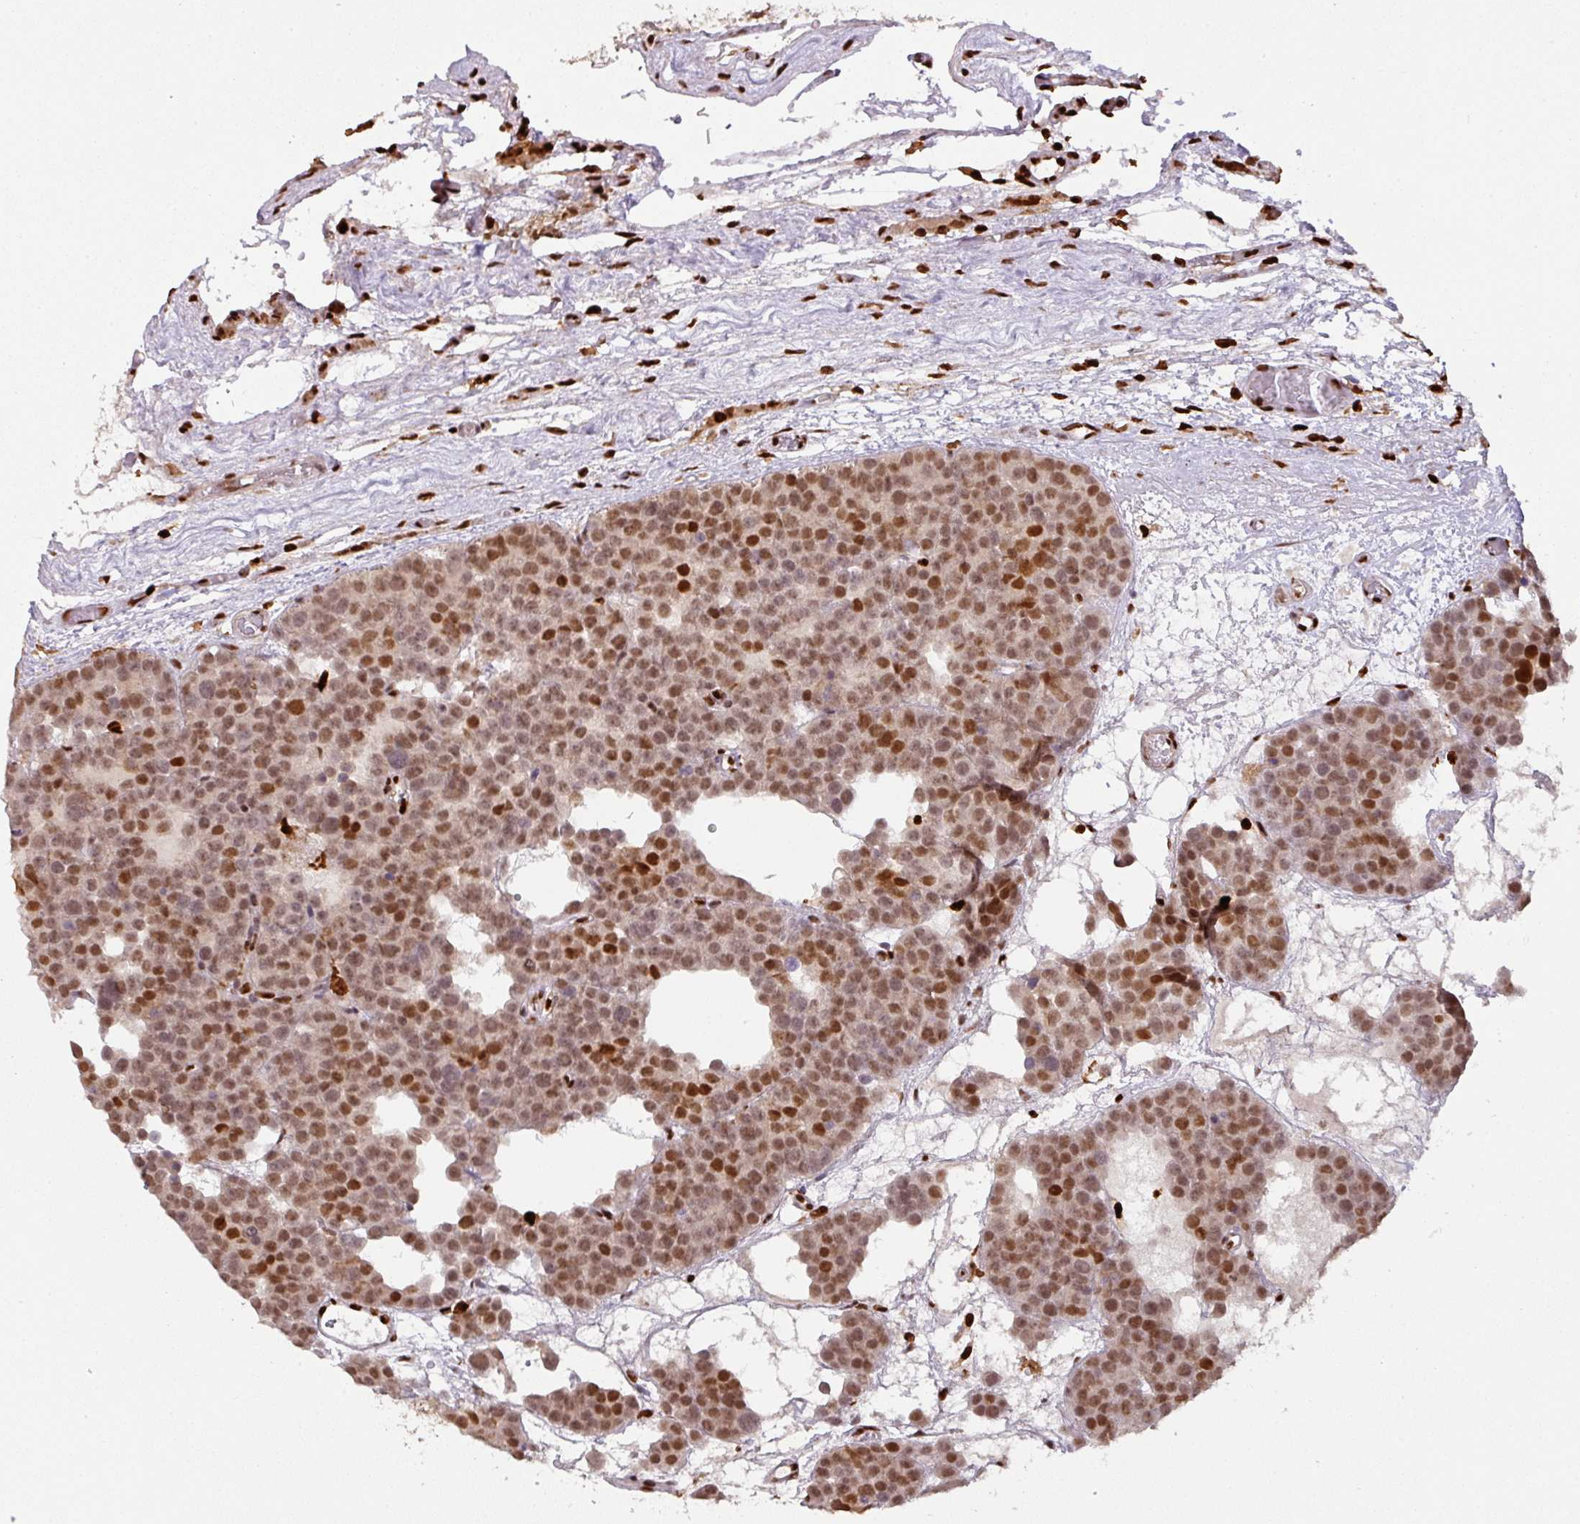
{"staining": {"intensity": "moderate", "quantity": ">75%", "location": "nuclear"}, "tissue": "testis cancer", "cell_type": "Tumor cells", "image_type": "cancer", "snomed": [{"axis": "morphology", "description": "Seminoma, NOS"}, {"axis": "topography", "description": "Testis"}], "caption": "Immunohistochemistry (IHC) staining of testis cancer, which displays medium levels of moderate nuclear positivity in approximately >75% of tumor cells indicating moderate nuclear protein positivity. The staining was performed using DAB (3,3'-diaminobenzidine) (brown) for protein detection and nuclei were counterstained in hematoxylin (blue).", "gene": "SAMHD1", "patient": {"sex": "male", "age": 71}}